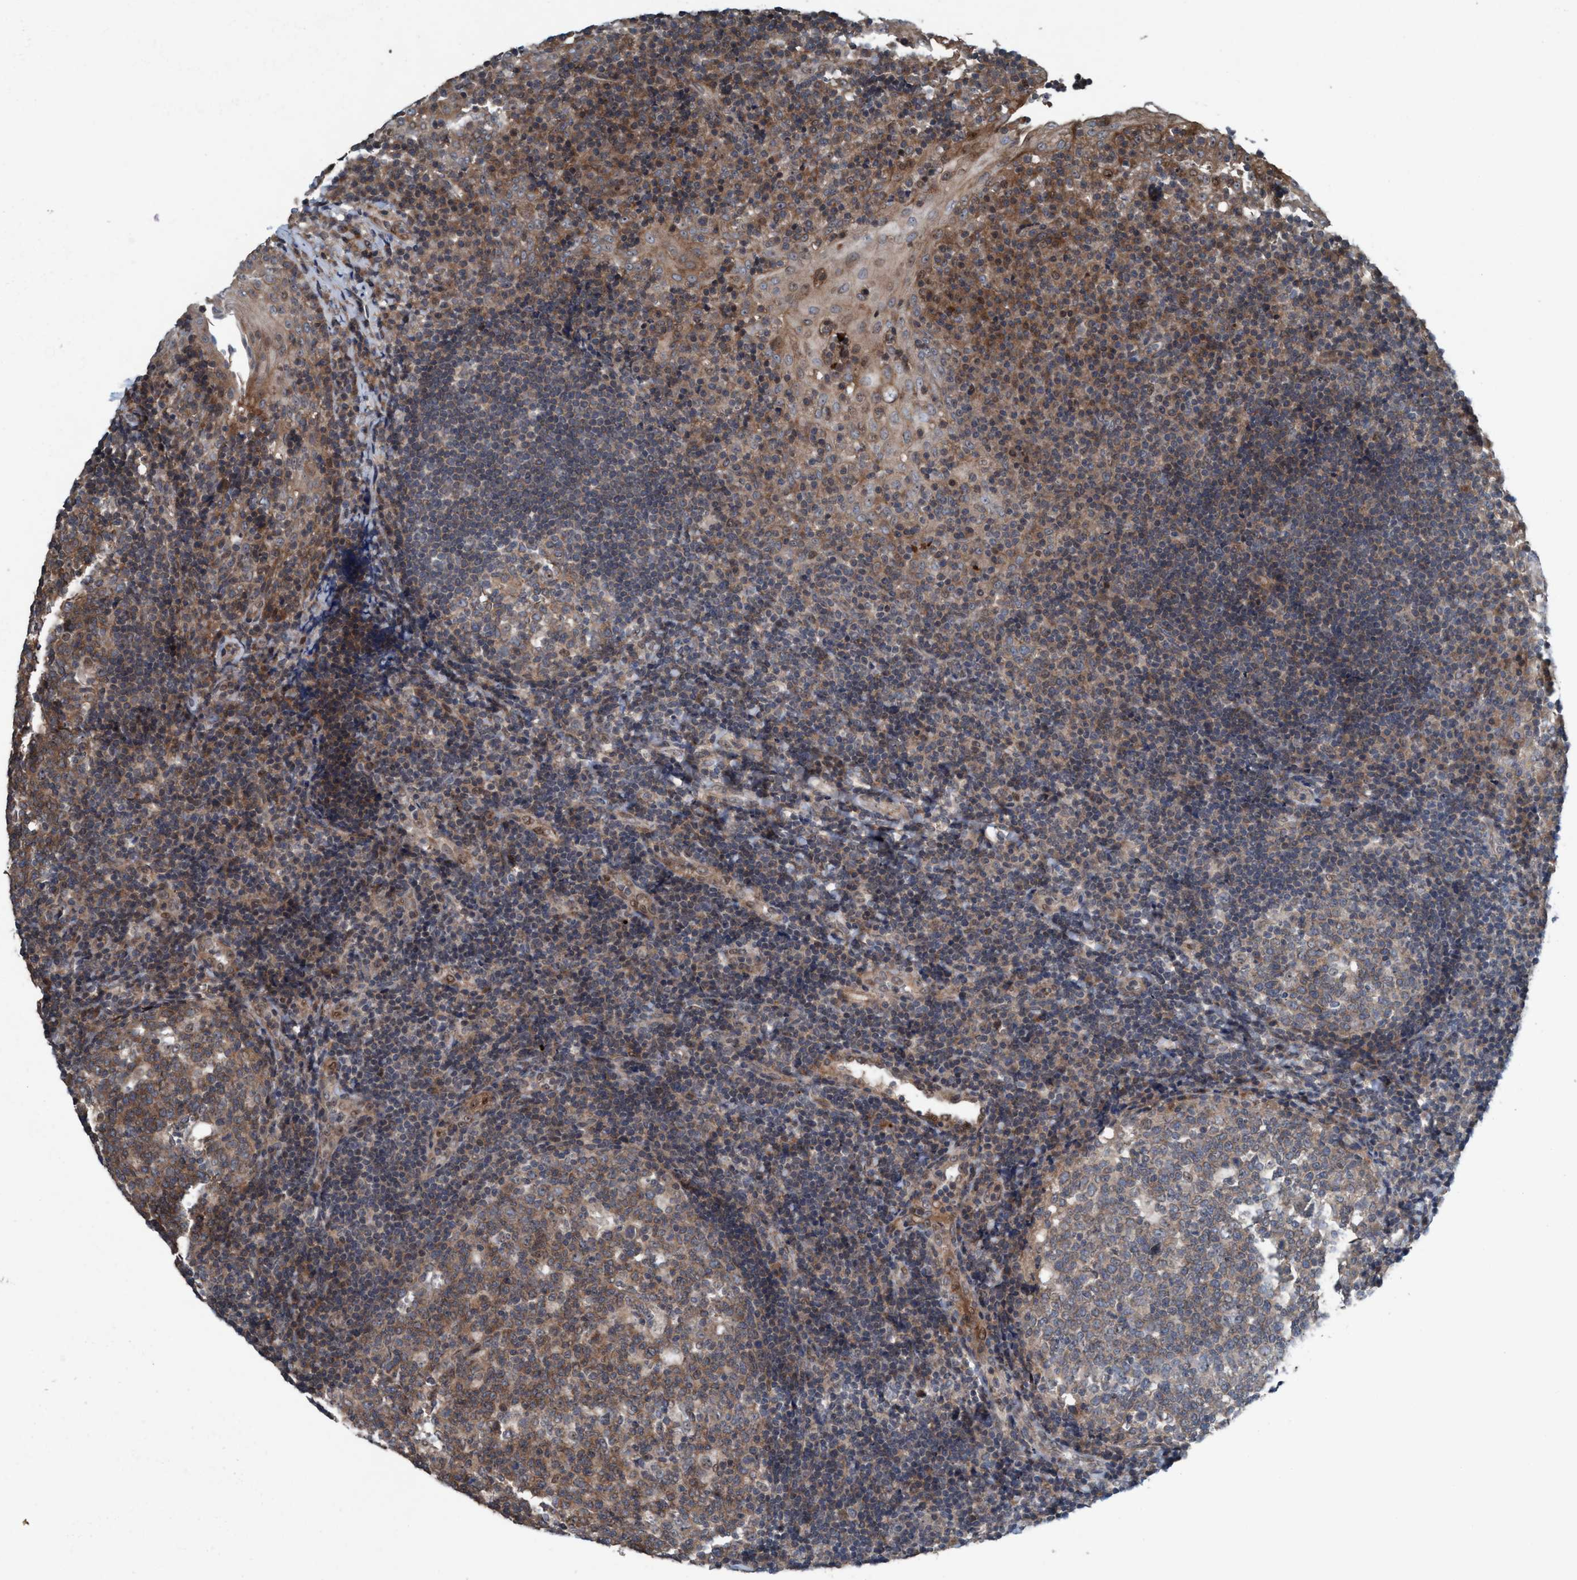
{"staining": {"intensity": "moderate", "quantity": "25%-75%", "location": "cytoplasmic/membranous"}, "tissue": "tonsil", "cell_type": "Germinal center cells", "image_type": "normal", "snomed": [{"axis": "morphology", "description": "Normal tissue, NOS"}, {"axis": "topography", "description": "Tonsil"}], "caption": "A micrograph showing moderate cytoplasmic/membranous expression in approximately 25%-75% of germinal center cells in unremarkable tonsil, as visualized by brown immunohistochemical staining.", "gene": "NISCH", "patient": {"sex": "female", "age": 40}}